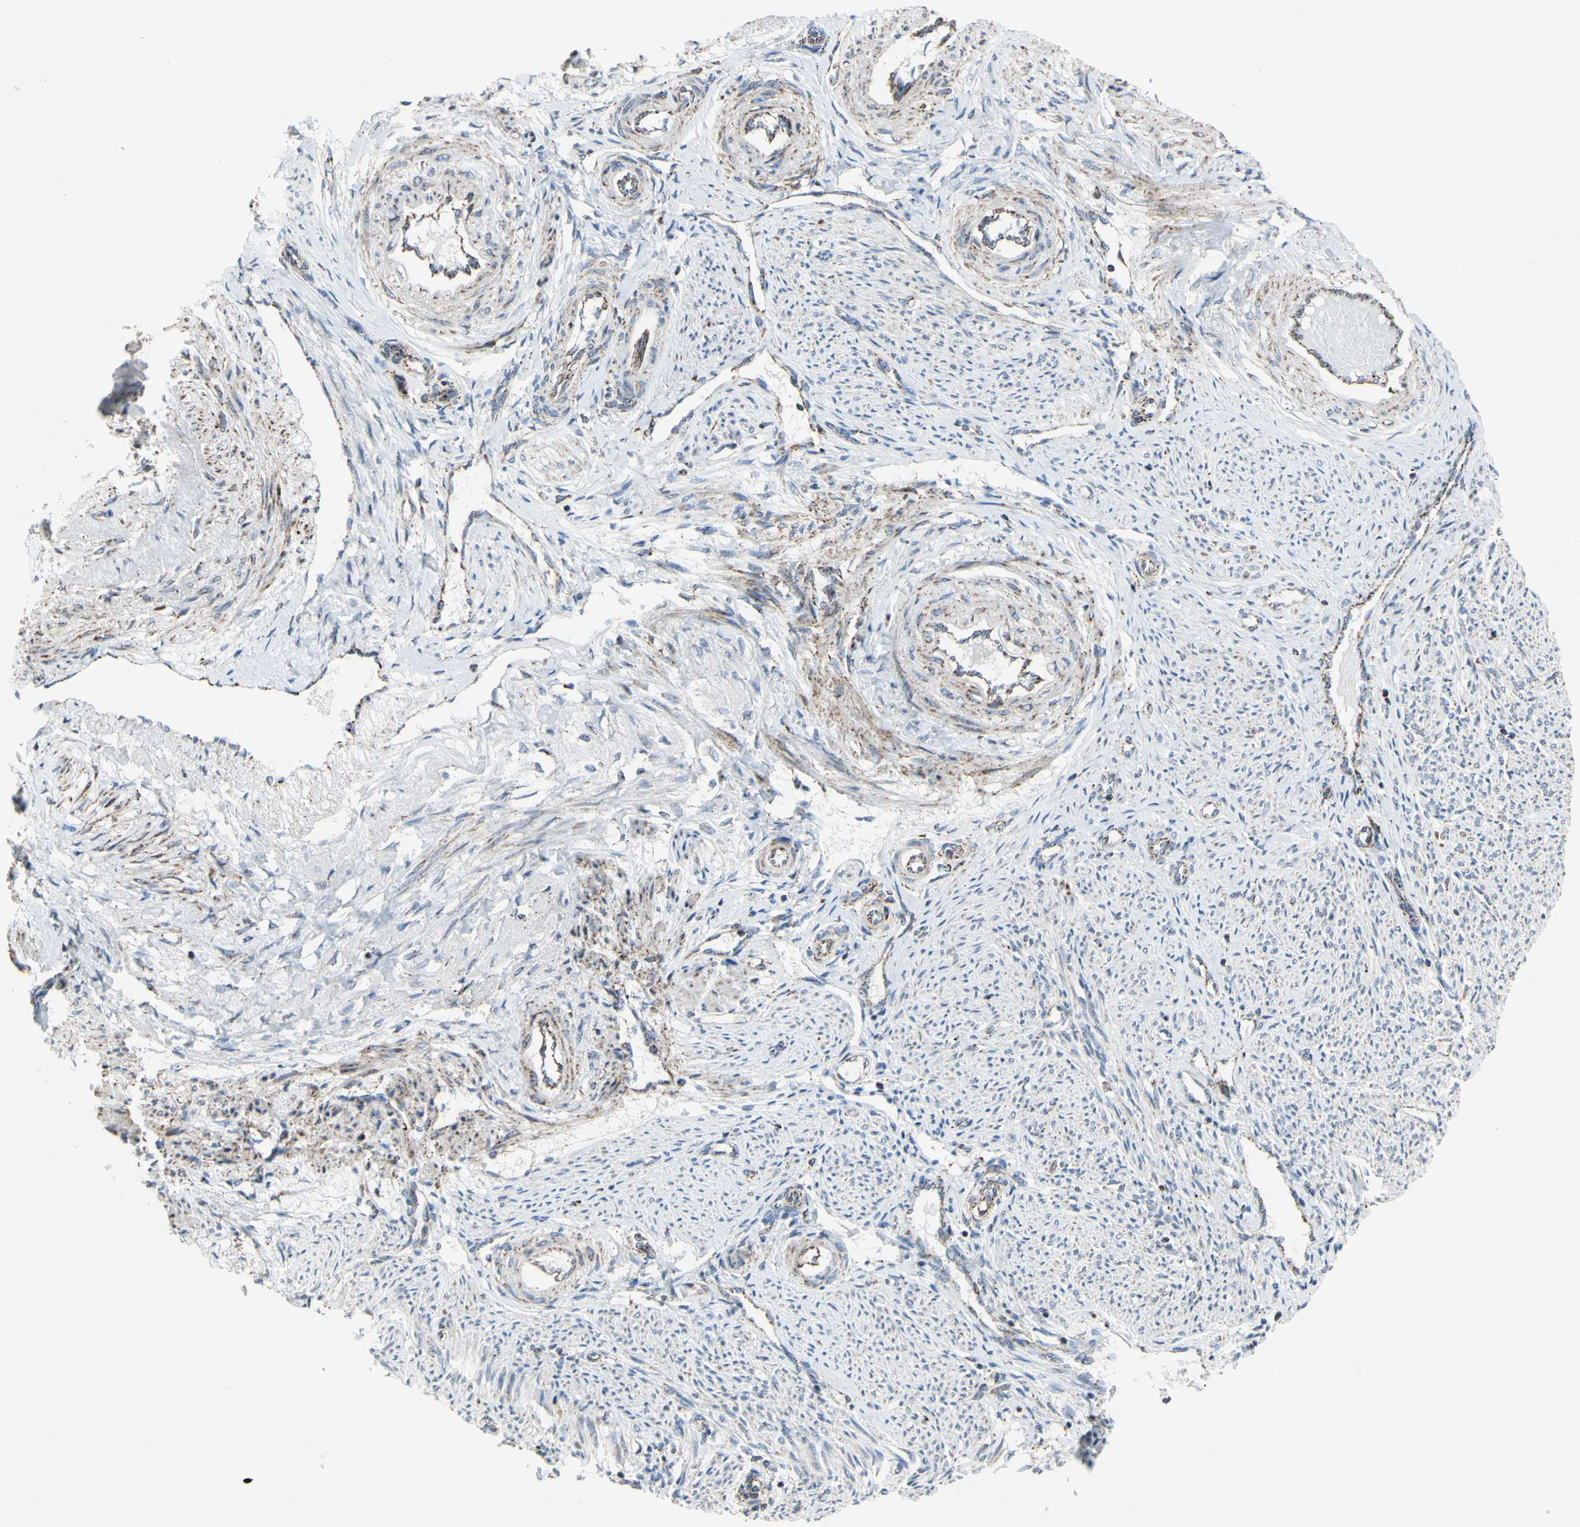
{"staining": {"intensity": "weak", "quantity": "<25%", "location": "cytoplasmic/membranous"}, "tissue": "endometrium", "cell_type": "Cells in endometrial stroma", "image_type": "normal", "snomed": [{"axis": "morphology", "description": "Normal tissue, NOS"}, {"axis": "topography", "description": "Endometrium"}], "caption": "DAB (3,3'-diaminobenzidine) immunohistochemical staining of unremarkable endometrium shows no significant expression in cells in endometrial stroma.", "gene": "GLT8D1", "patient": {"sex": "female", "age": 42}}